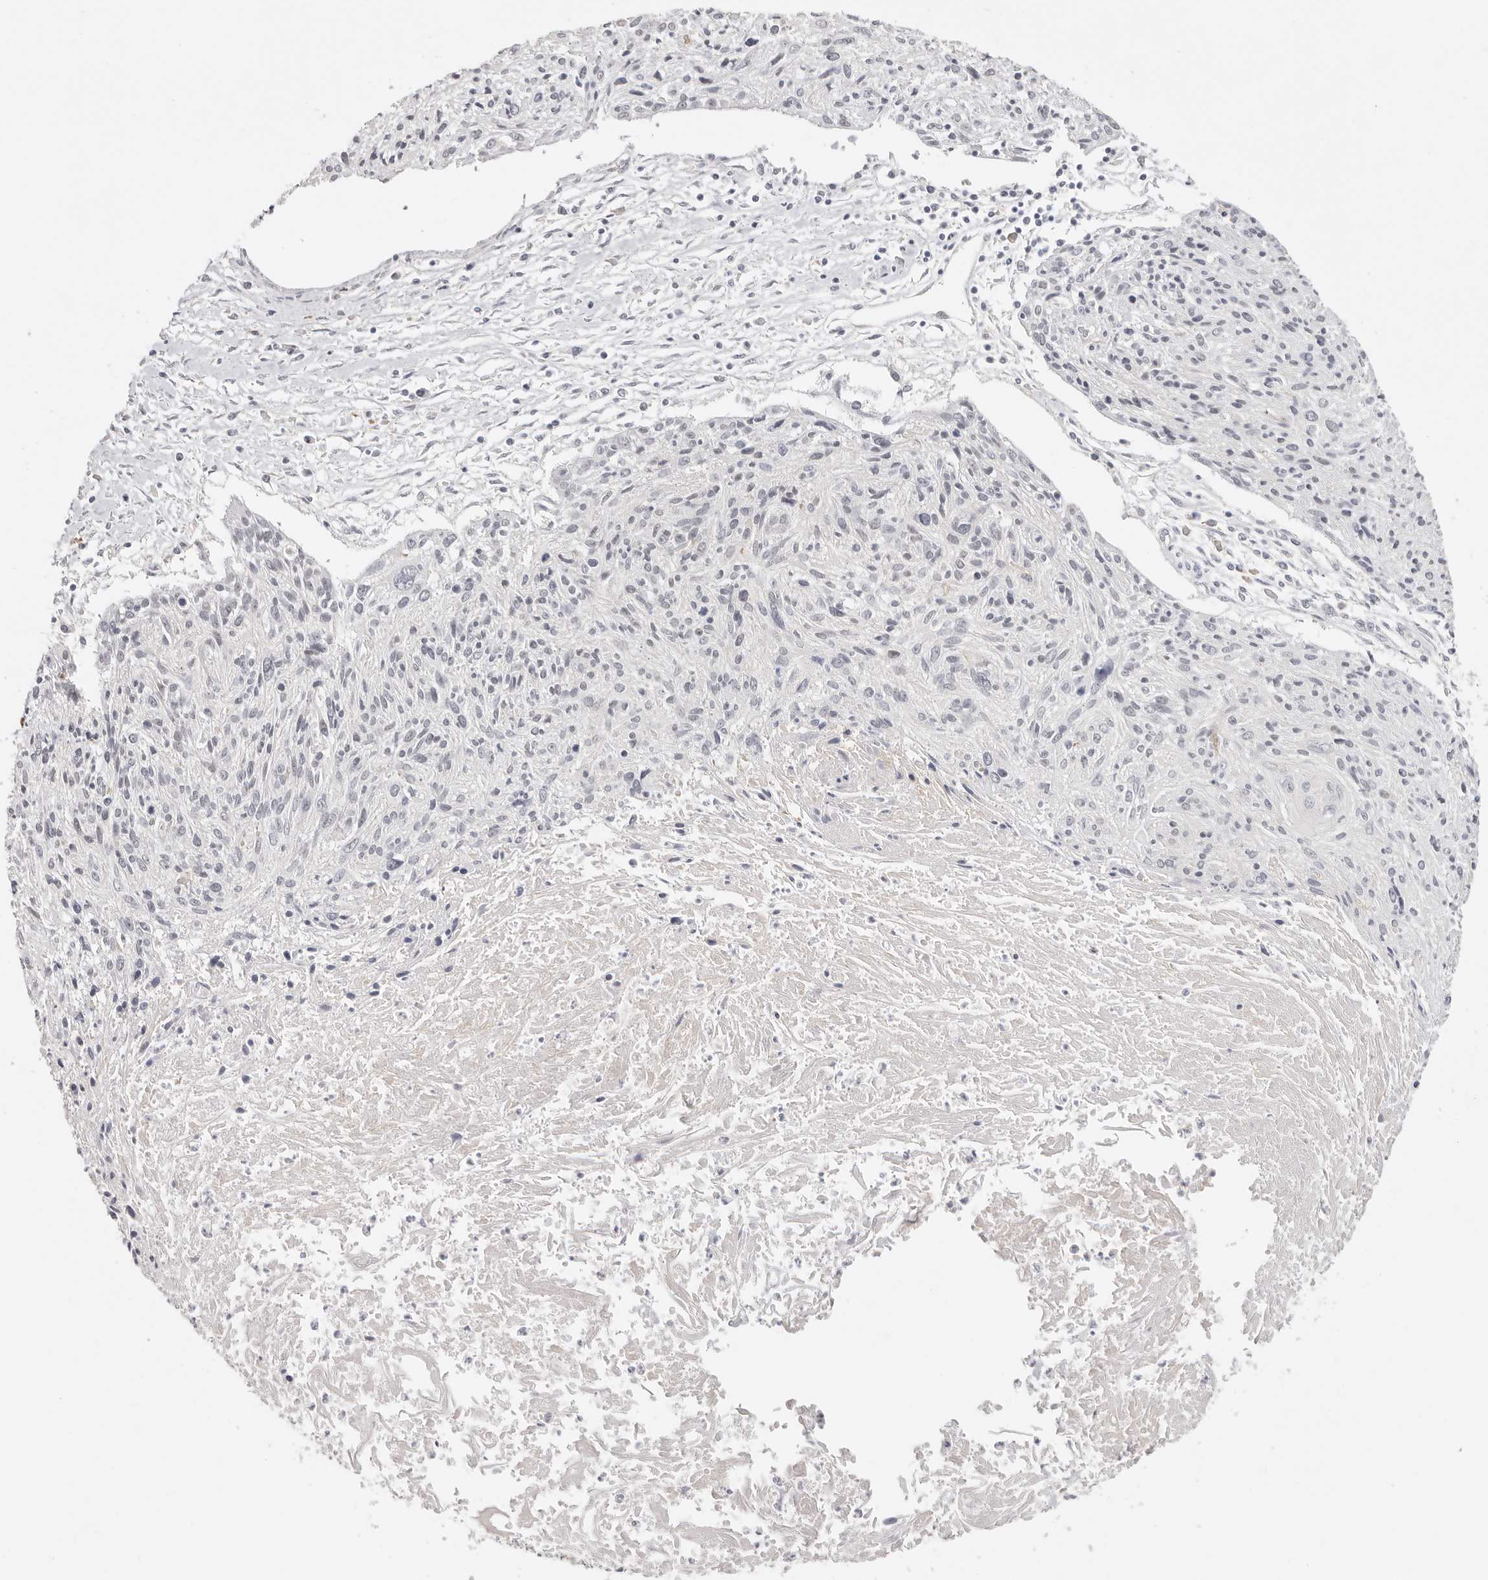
{"staining": {"intensity": "negative", "quantity": "none", "location": "none"}, "tissue": "cervical cancer", "cell_type": "Tumor cells", "image_type": "cancer", "snomed": [{"axis": "morphology", "description": "Squamous cell carcinoma, NOS"}, {"axis": "topography", "description": "Cervix"}], "caption": "An immunohistochemistry image of cervical cancer is shown. There is no staining in tumor cells of cervical cancer.", "gene": "LARP7", "patient": {"sex": "female", "age": 51}}